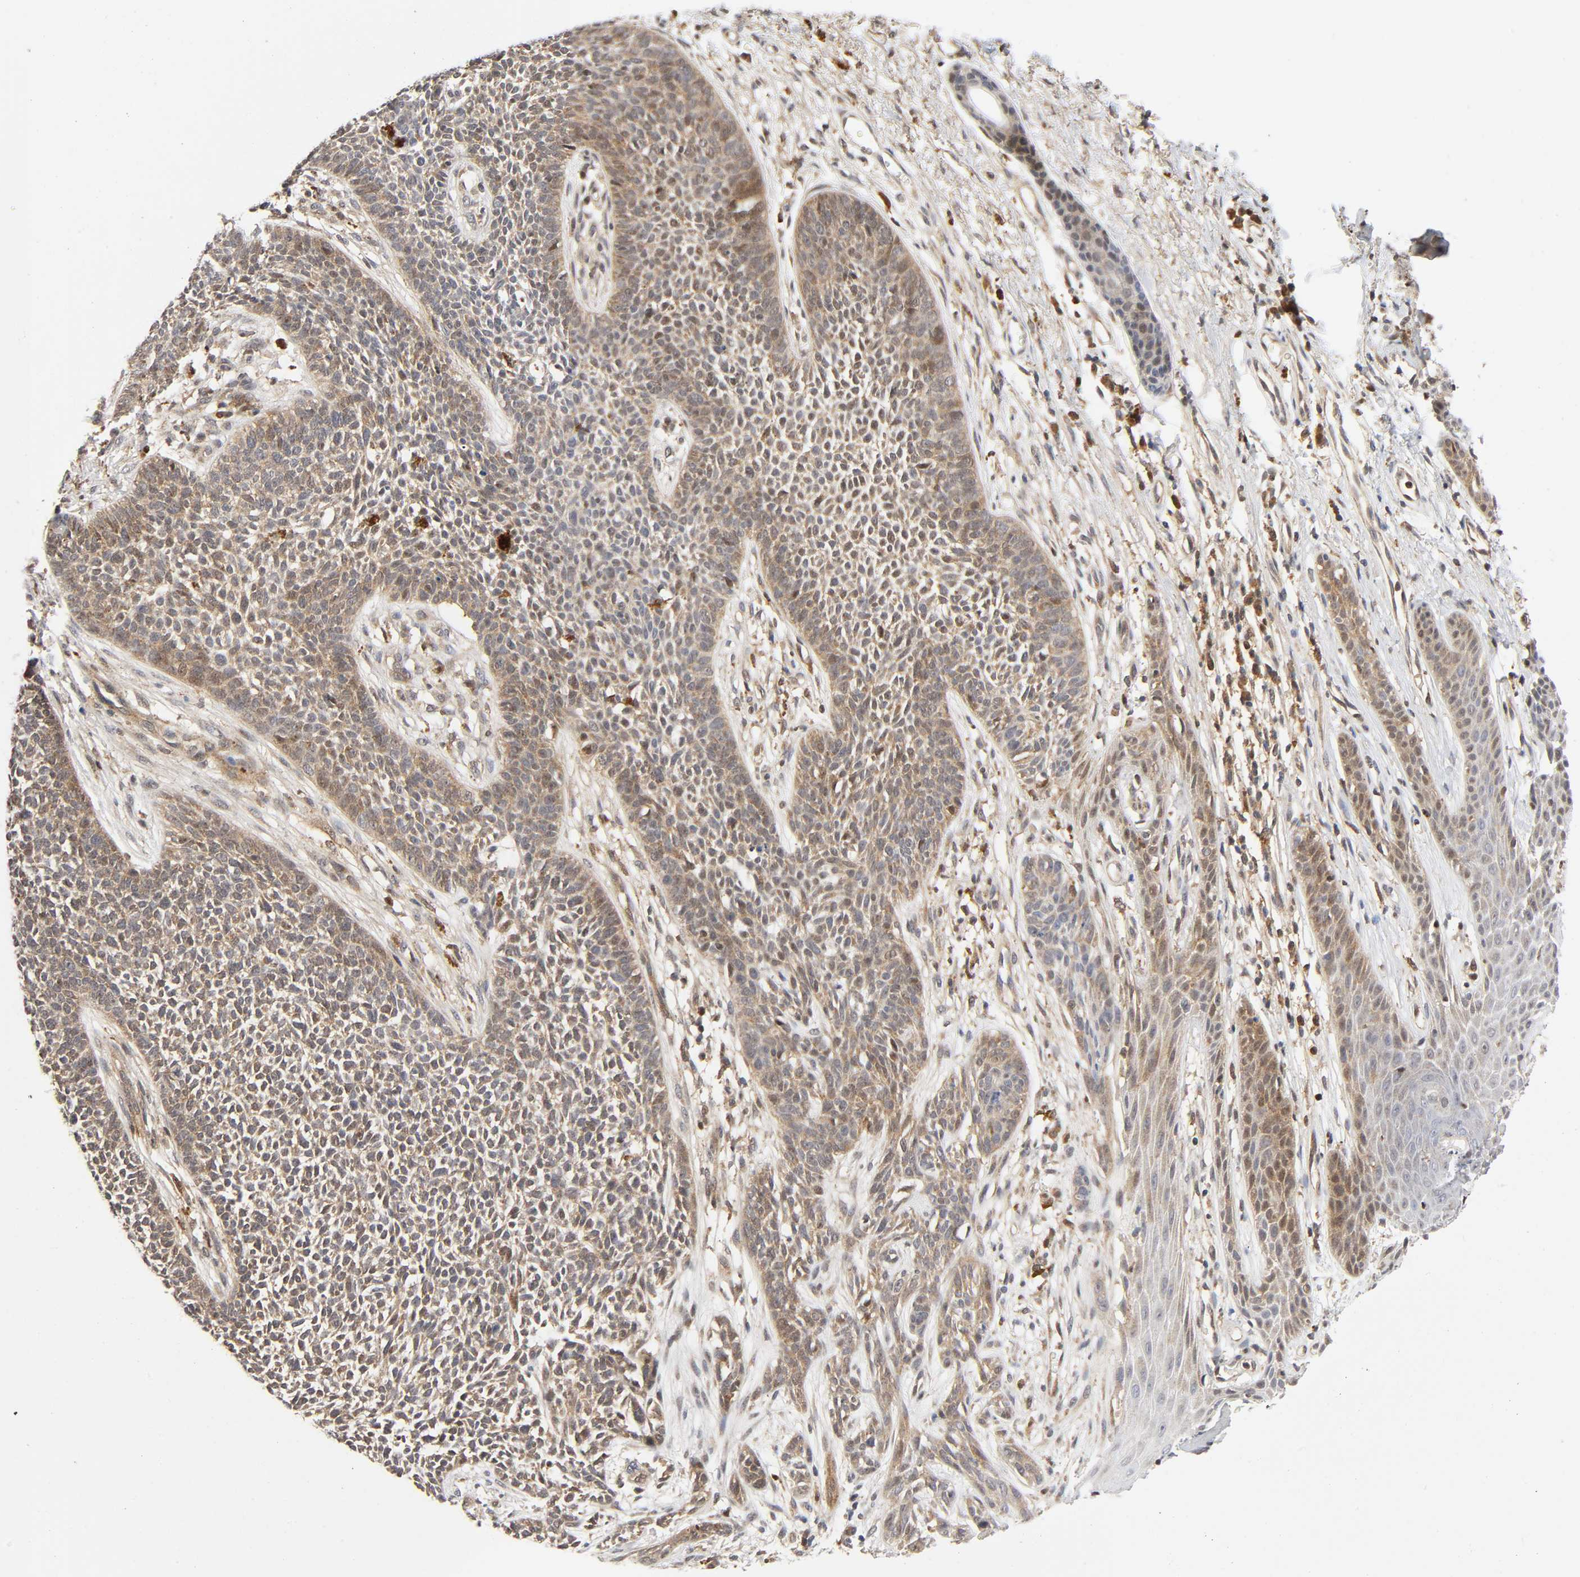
{"staining": {"intensity": "weak", "quantity": ">75%", "location": "cytoplasmic/membranous,nuclear"}, "tissue": "skin cancer", "cell_type": "Tumor cells", "image_type": "cancer", "snomed": [{"axis": "morphology", "description": "Basal cell carcinoma"}, {"axis": "topography", "description": "Skin"}], "caption": "Immunohistochemistry (IHC) (DAB (3,3'-diaminobenzidine)) staining of skin cancer reveals weak cytoplasmic/membranous and nuclear protein expression in approximately >75% of tumor cells.", "gene": "CASP9", "patient": {"sex": "female", "age": 84}}